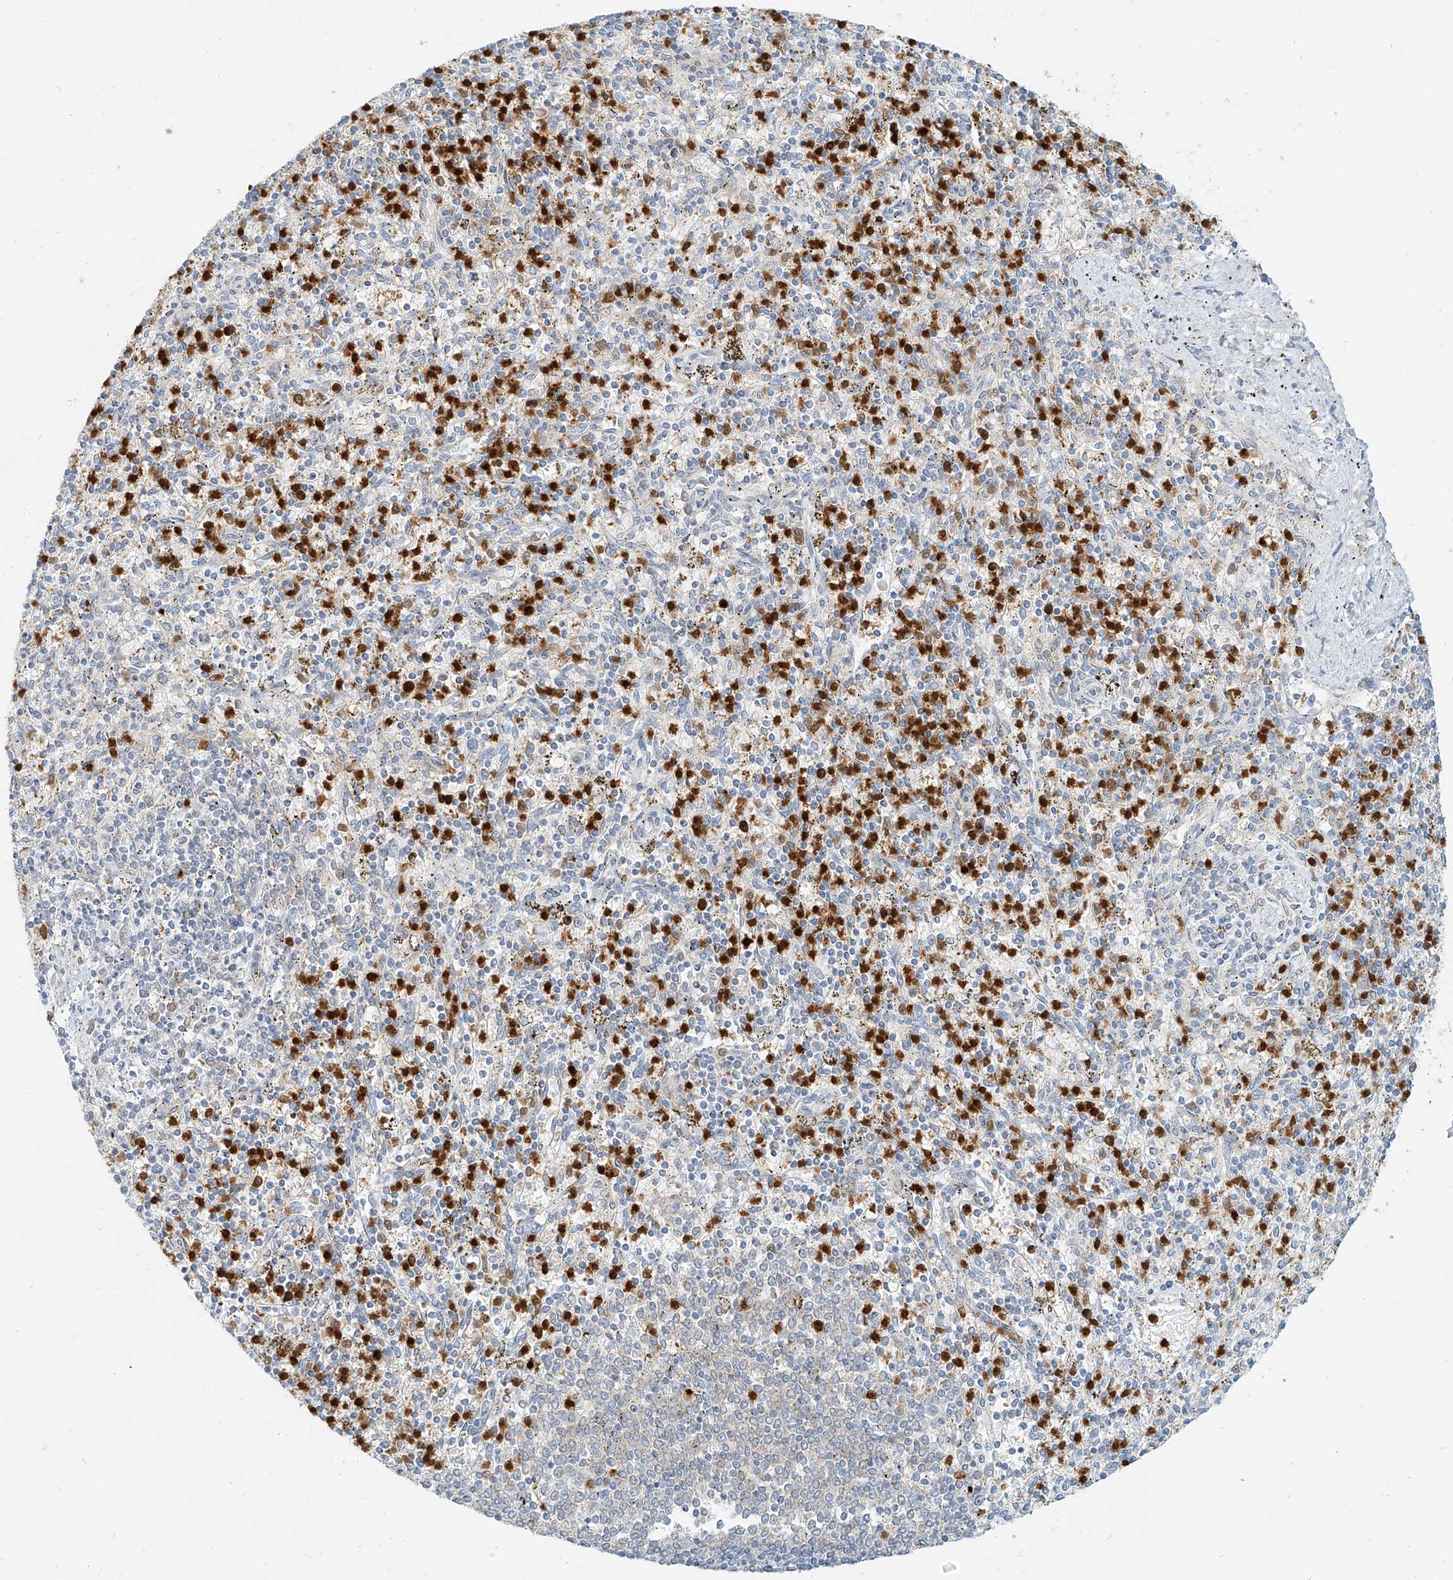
{"staining": {"intensity": "strong", "quantity": "25%-75%", "location": "cytoplasmic/membranous,nuclear"}, "tissue": "spleen", "cell_type": "Cells in red pulp", "image_type": "normal", "snomed": [{"axis": "morphology", "description": "Normal tissue, NOS"}, {"axis": "topography", "description": "Spleen"}], "caption": "Immunohistochemical staining of benign spleen exhibits 25%-75% levels of strong cytoplasmic/membranous,nuclear protein positivity in about 25%-75% of cells in red pulp.", "gene": "PGD", "patient": {"sex": "male", "age": 72}}